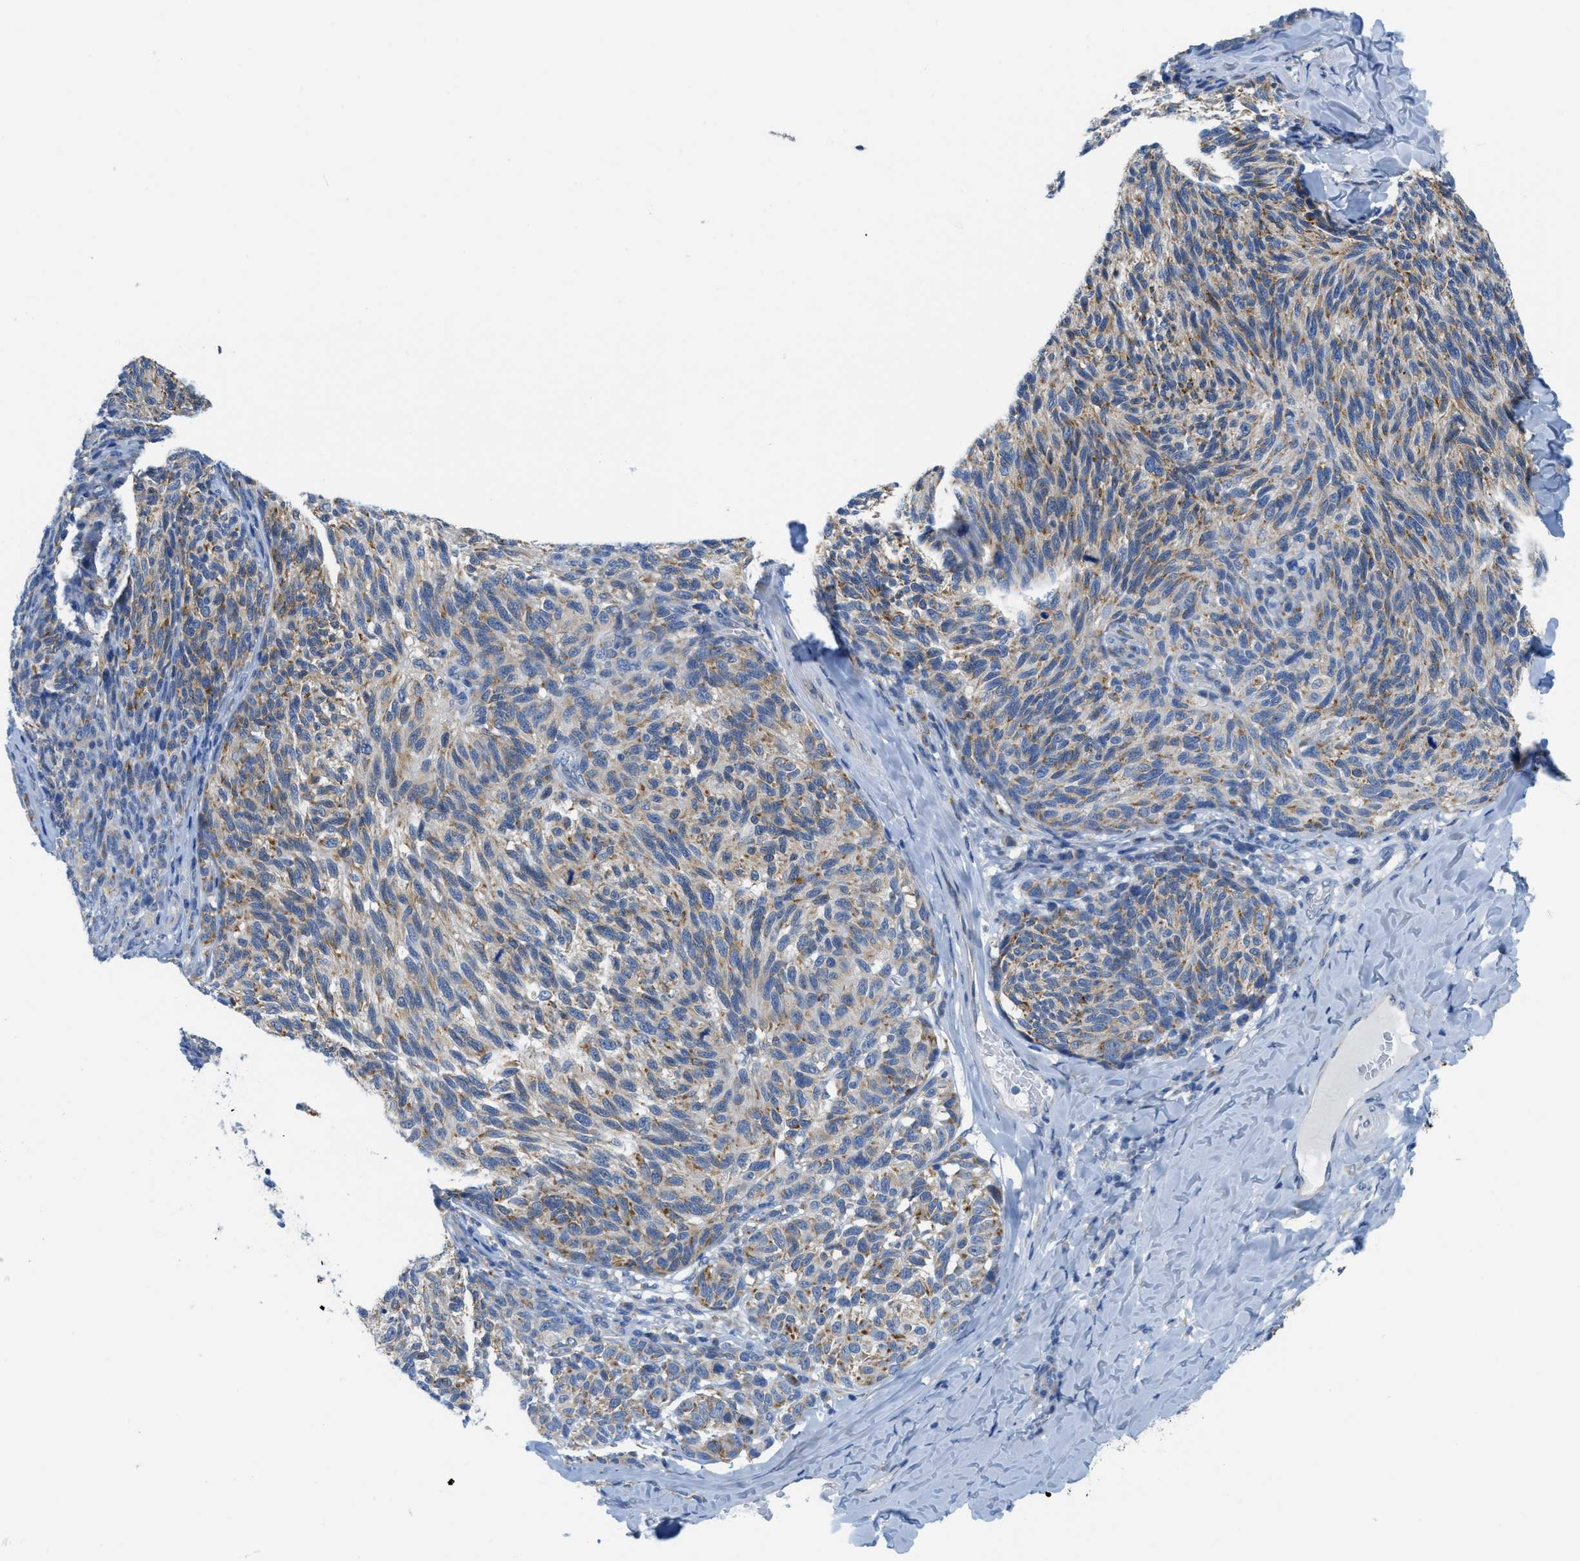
{"staining": {"intensity": "moderate", "quantity": "25%-75%", "location": "cytoplasmic/membranous"}, "tissue": "melanoma", "cell_type": "Tumor cells", "image_type": "cancer", "snomed": [{"axis": "morphology", "description": "Malignant melanoma, NOS"}, {"axis": "topography", "description": "Skin"}], "caption": "Immunohistochemistry (IHC) photomicrograph of neoplastic tissue: malignant melanoma stained using IHC displays medium levels of moderate protein expression localized specifically in the cytoplasmic/membranous of tumor cells, appearing as a cytoplasmic/membranous brown color.", "gene": "PTDSS1", "patient": {"sex": "female", "age": 73}}